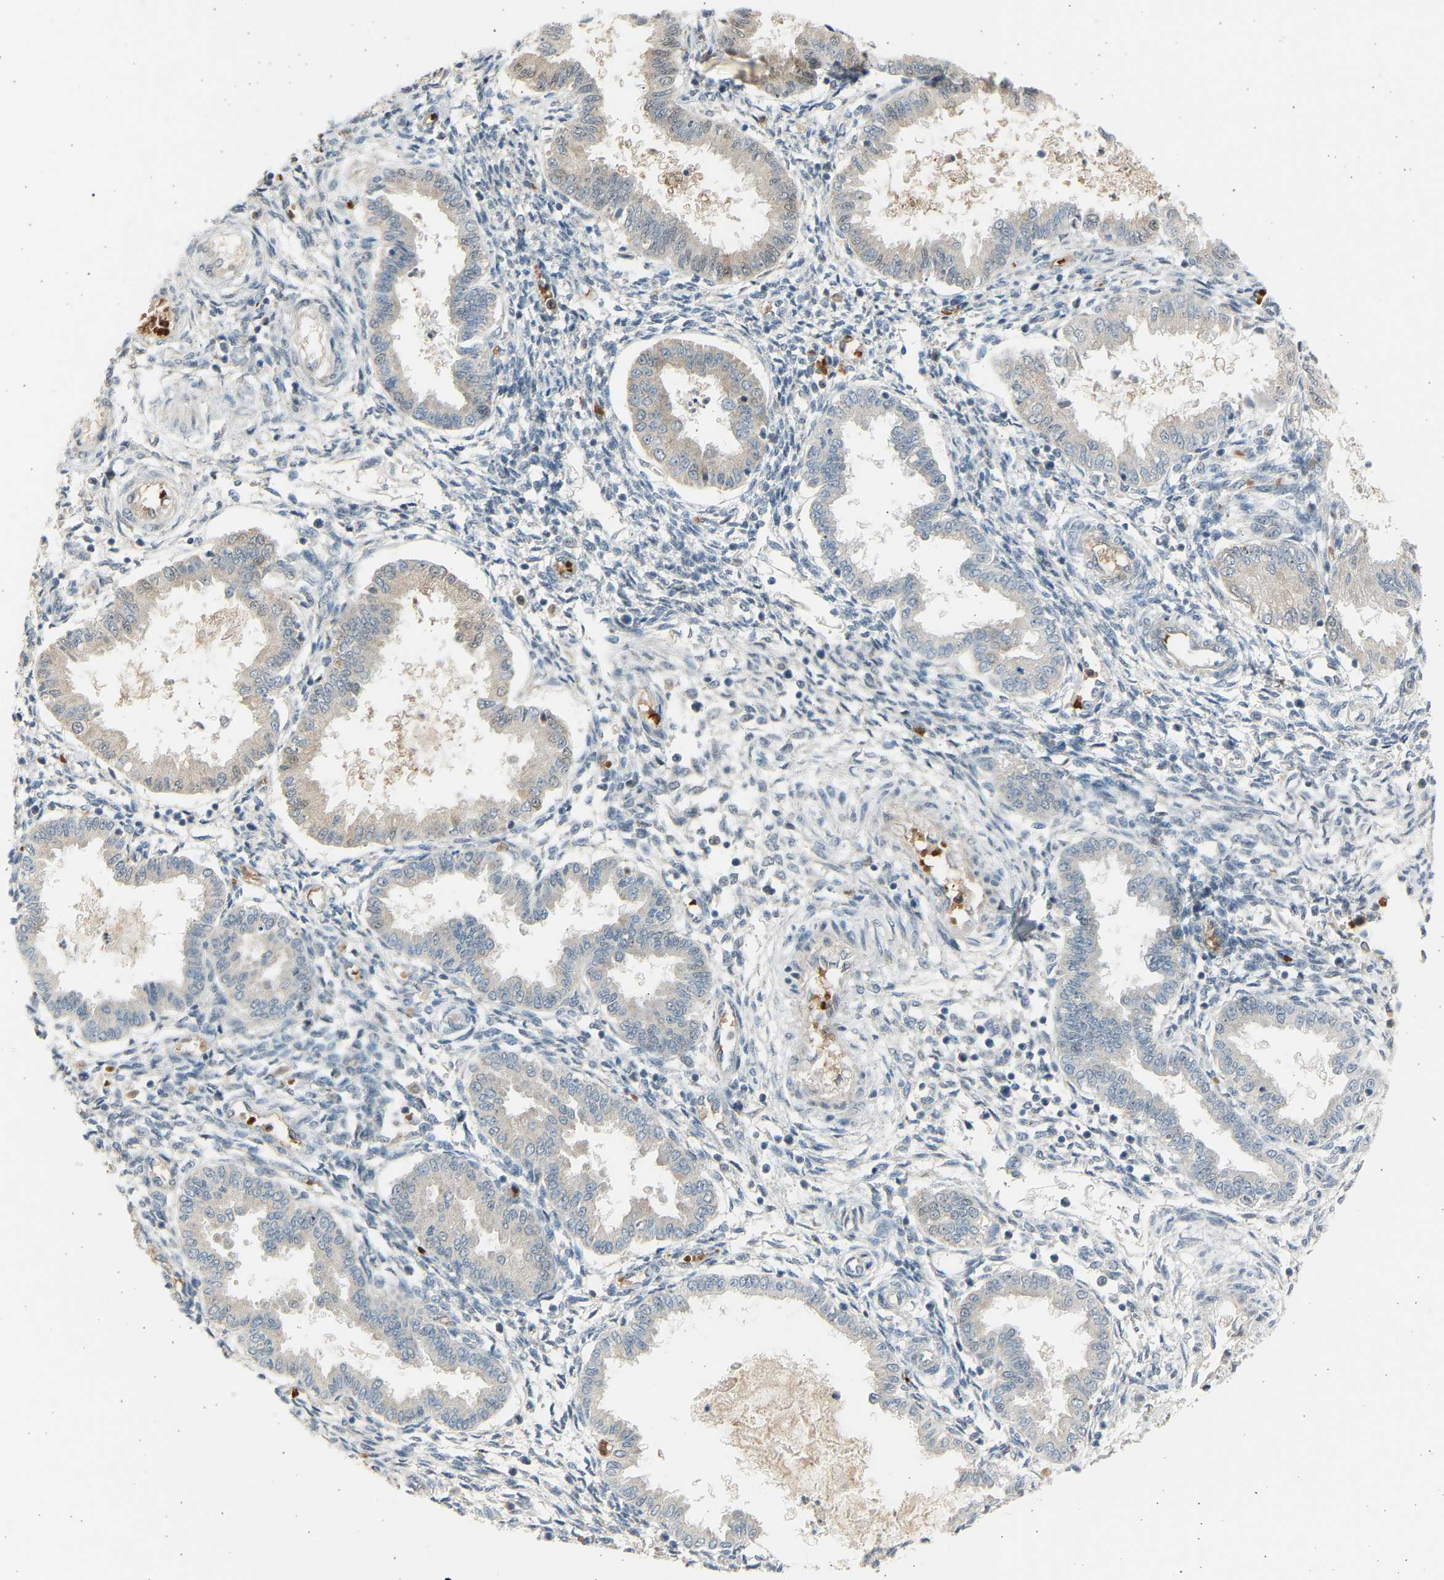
{"staining": {"intensity": "weak", "quantity": "<25%", "location": "cytoplasmic/membranous,nuclear"}, "tissue": "endometrium", "cell_type": "Cells in endometrial stroma", "image_type": "normal", "snomed": [{"axis": "morphology", "description": "Normal tissue, NOS"}, {"axis": "topography", "description": "Endometrium"}], "caption": "Immunohistochemistry histopathology image of unremarkable endometrium: endometrium stained with DAB (3,3'-diaminobenzidine) shows no significant protein expression in cells in endometrial stroma.", "gene": "BIRC2", "patient": {"sex": "female", "age": 33}}